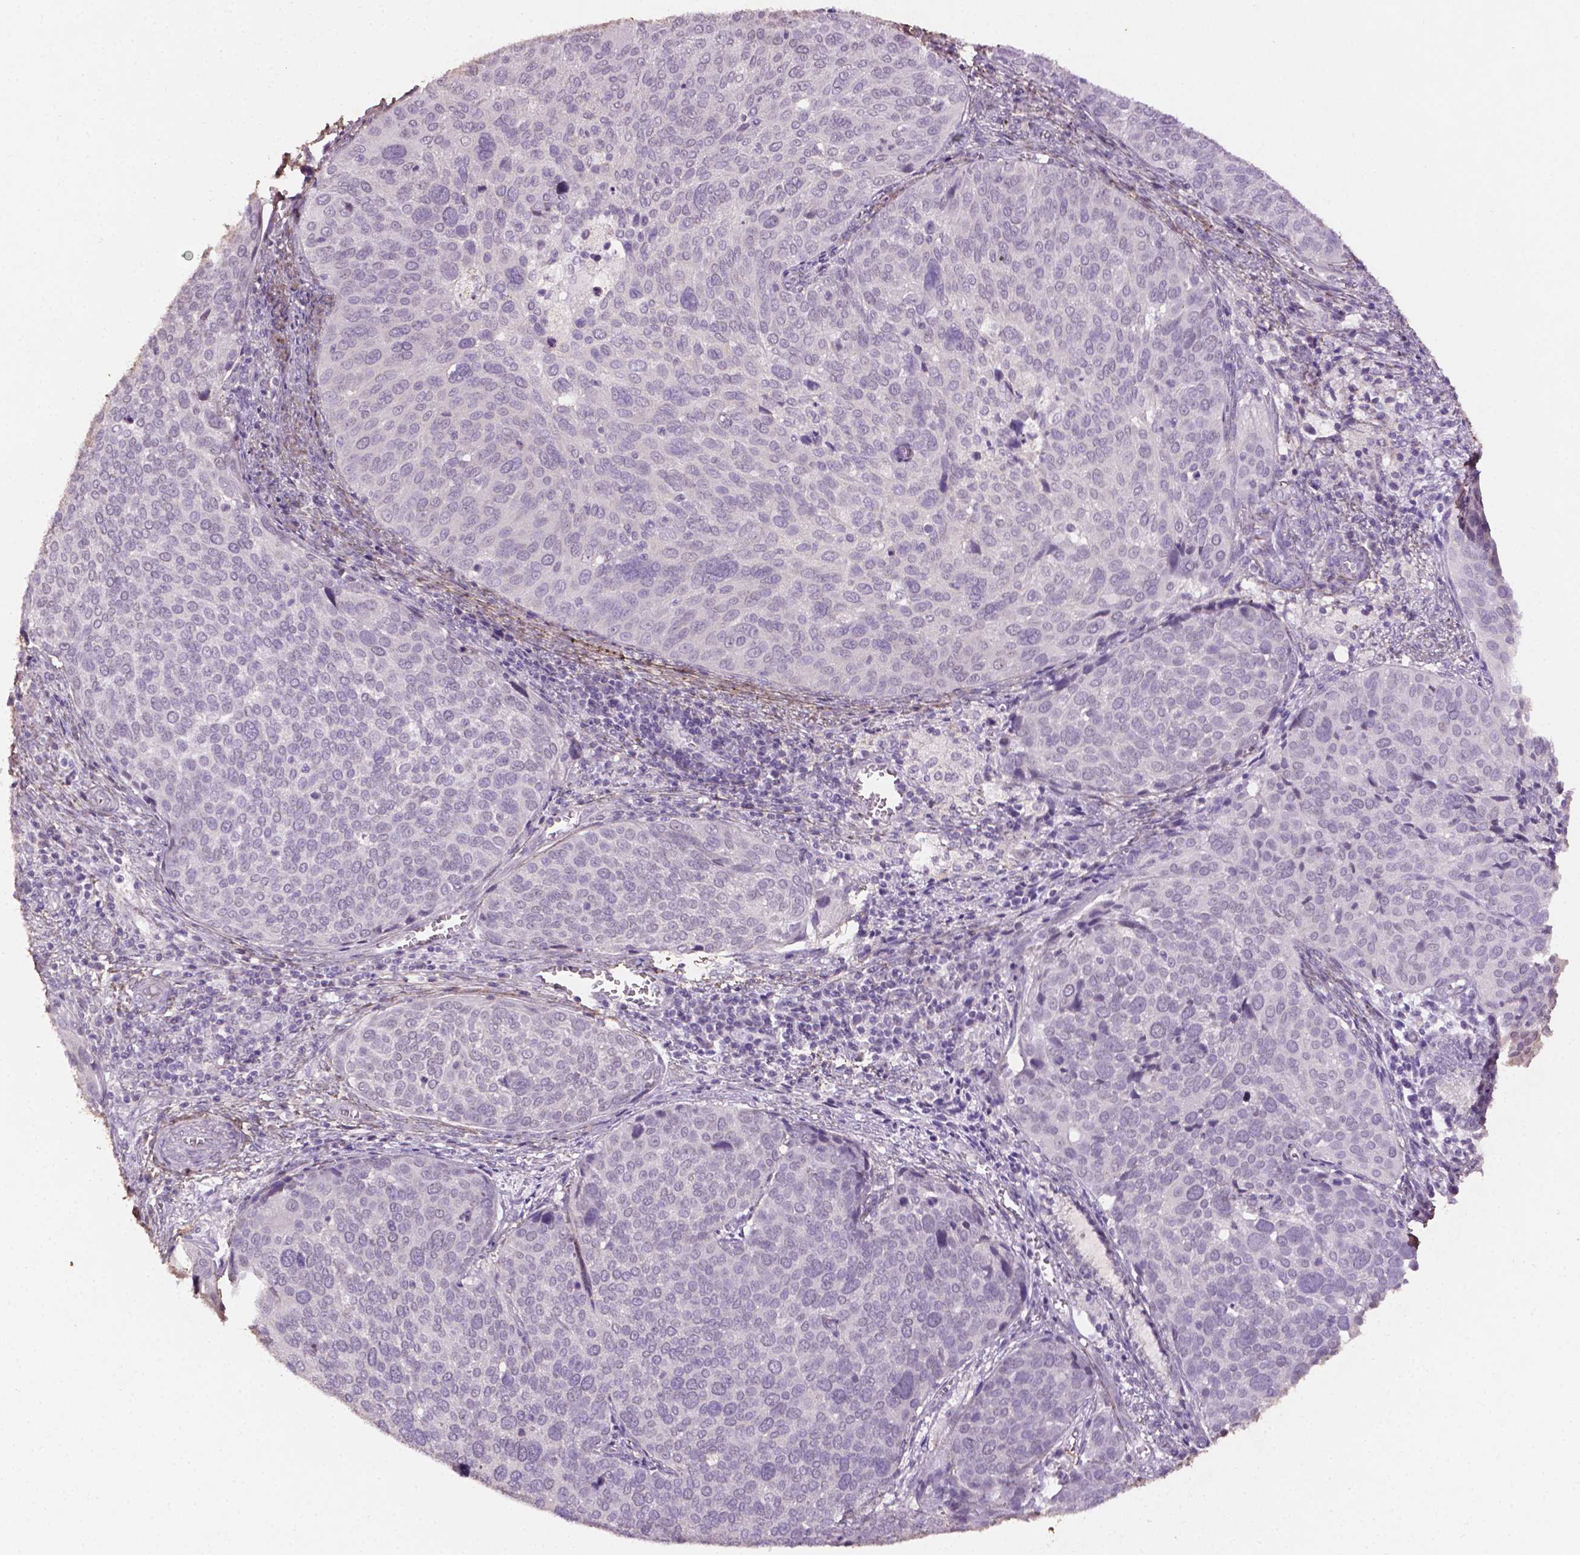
{"staining": {"intensity": "negative", "quantity": "none", "location": "none"}, "tissue": "cervical cancer", "cell_type": "Tumor cells", "image_type": "cancer", "snomed": [{"axis": "morphology", "description": "Squamous cell carcinoma, NOS"}, {"axis": "topography", "description": "Cervix"}], "caption": "Squamous cell carcinoma (cervical) was stained to show a protein in brown. There is no significant staining in tumor cells.", "gene": "DLG2", "patient": {"sex": "female", "age": 39}}